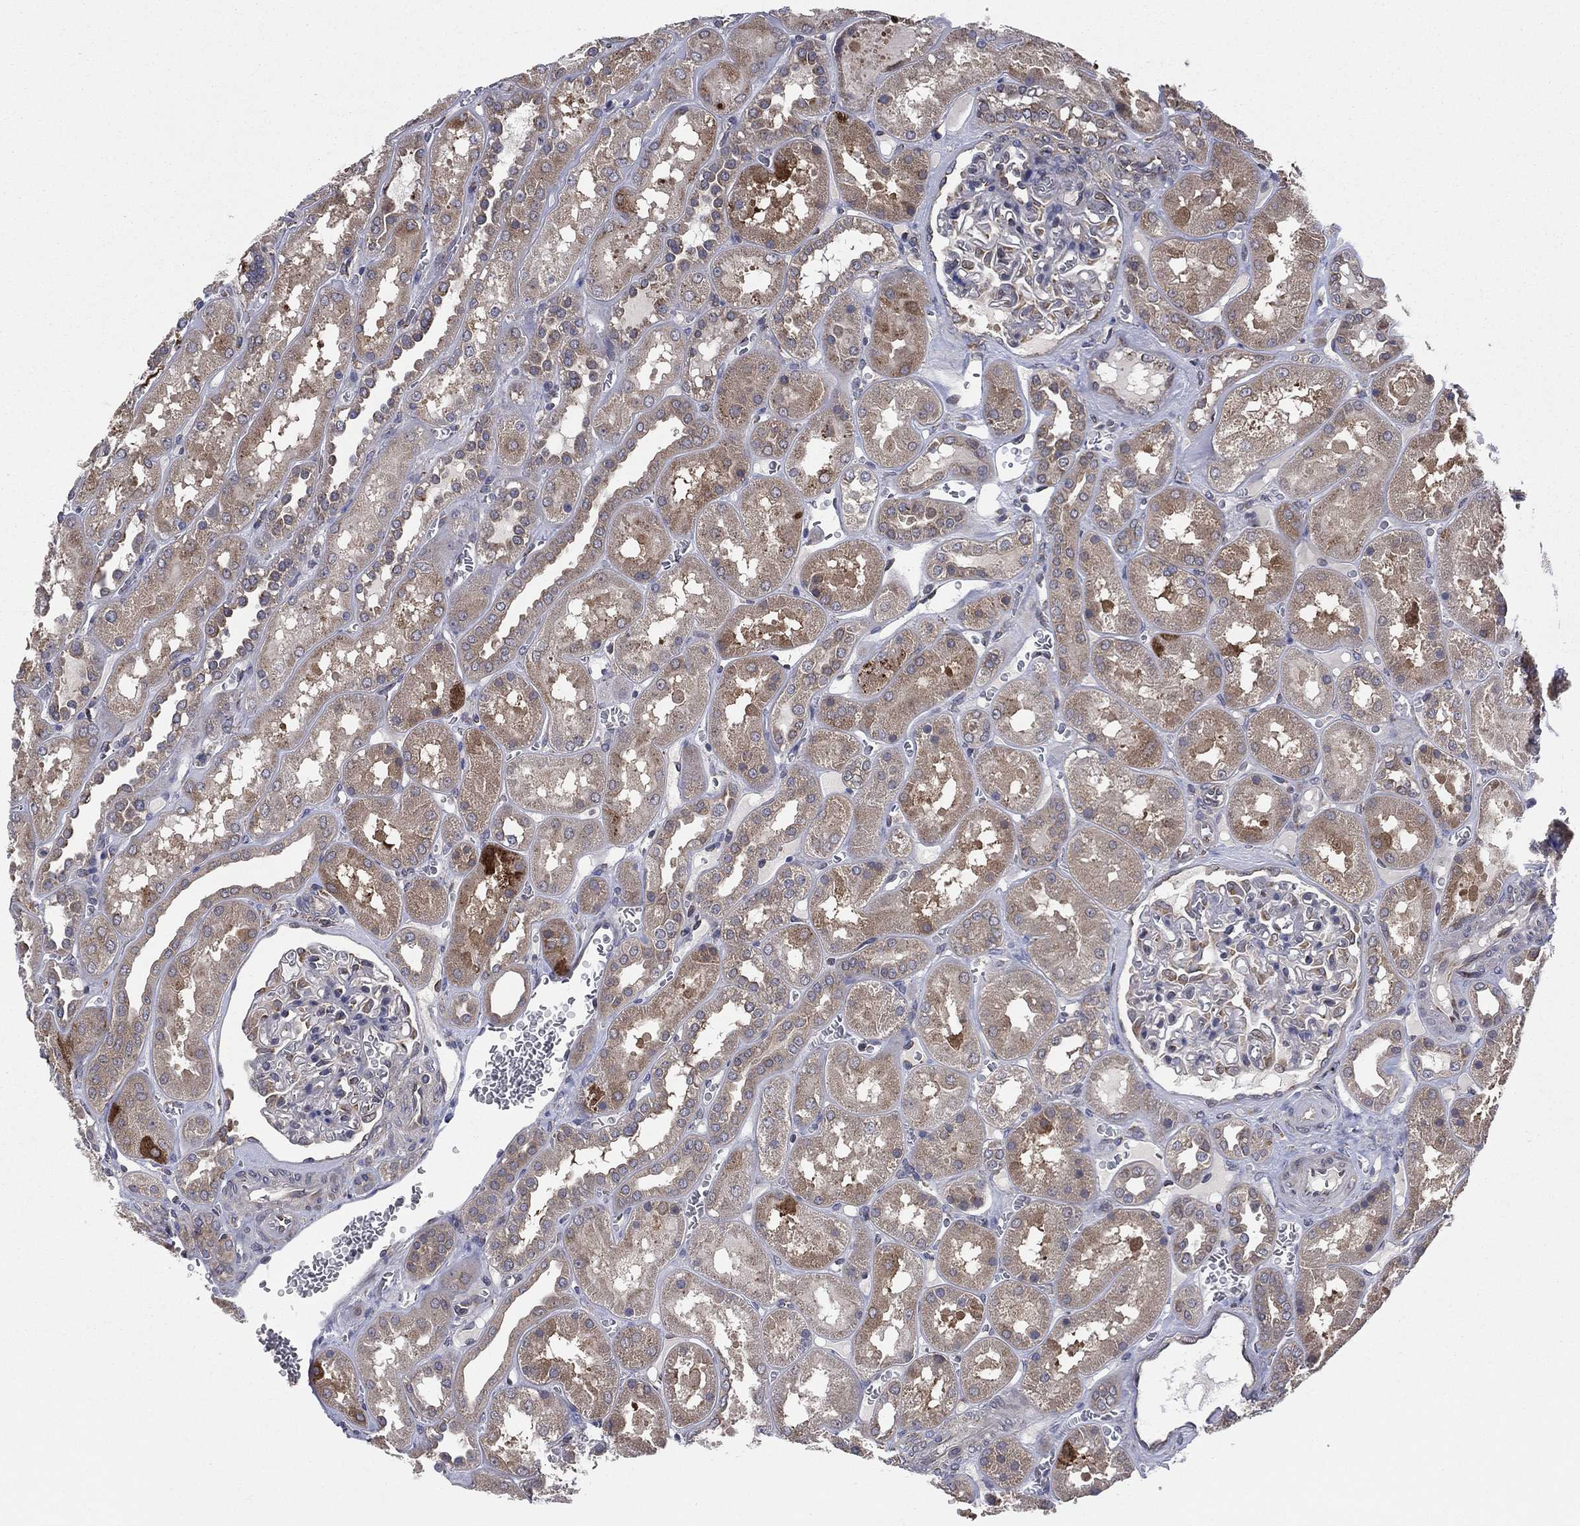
{"staining": {"intensity": "moderate", "quantity": "<25%", "location": "cytoplasmic/membranous"}, "tissue": "kidney", "cell_type": "Cells in glomeruli", "image_type": "normal", "snomed": [{"axis": "morphology", "description": "Normal tissue, NOS"}, {"axis": "topography", "description": "Kidney"}], "caption": "Protein analysis of unremarkable kidney exhibits moderate cytoplasmic/membranous positivity in about <25% of cells in glomeruli. The staining was performed using DAB (3,3'-diaminobenzidine), with brown indicating positive protein expression. Nuclei are stained blue with hematoxylin.", "gene": "C2orf76", "patient": {"sex": "male", "age": 73}}